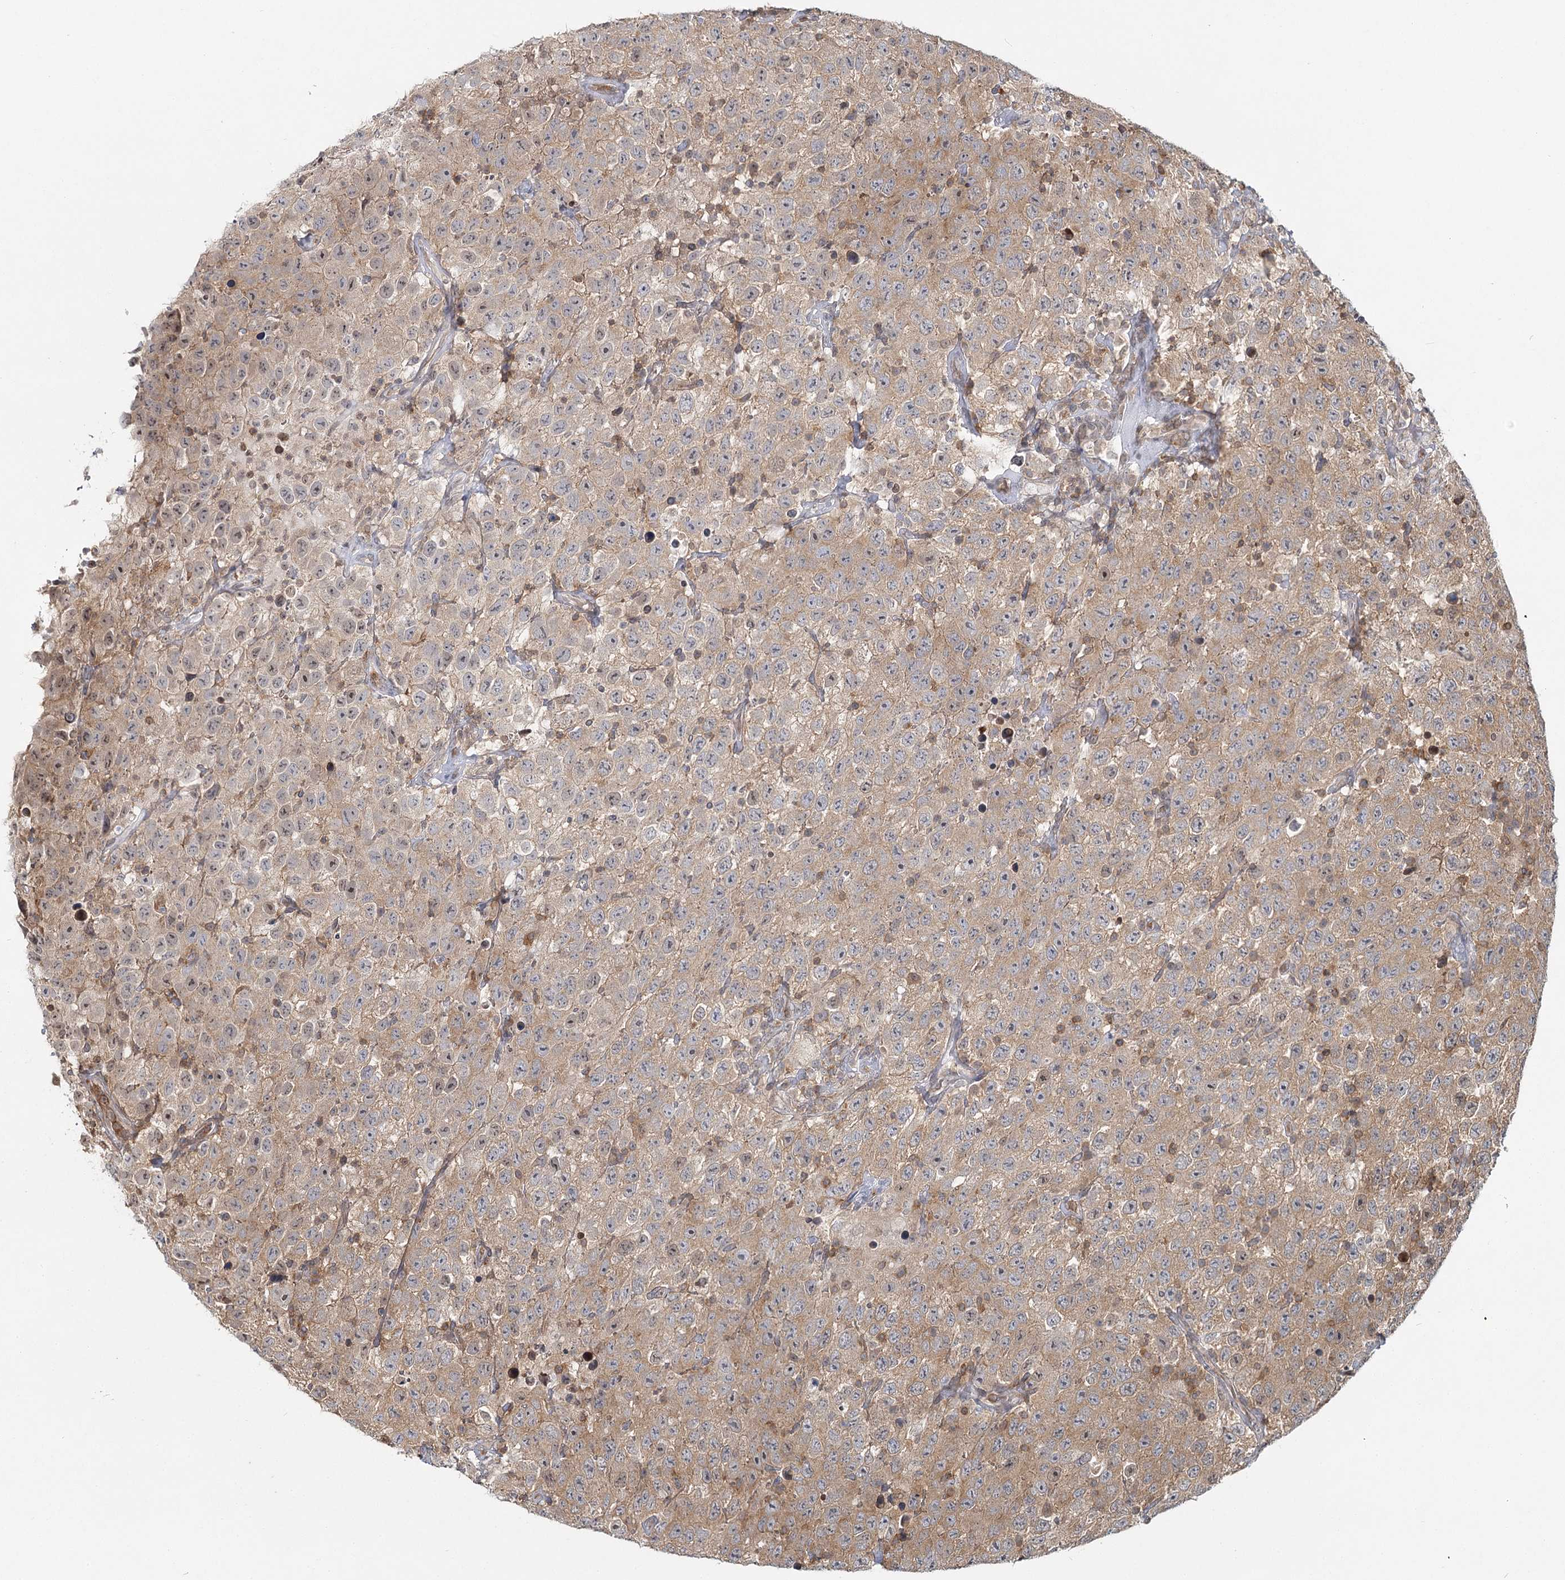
{"staining": {"intensity": "moderate", "quantity": ">75%", "location": "cytoplasmic/membranous"}, "tissue": "testis cancer", "cell_type": "Tumor cells", "image_type": "cancer", "snomed": [{"axis": "morphology", "description": "Seminoma, NOS"}, {"axis": "topography", "description": "Testis"}], "caption": "Immunohistochemical staining of human testis seminoma shows medium levels of moderate cytoplasmic/membranous positivity in about >75% of tumor cells. (Brightfield microscopy of DAB IHC at high magnification).", "gene": "FAM120B", "patient": {"sex": "male", "age": 41}}